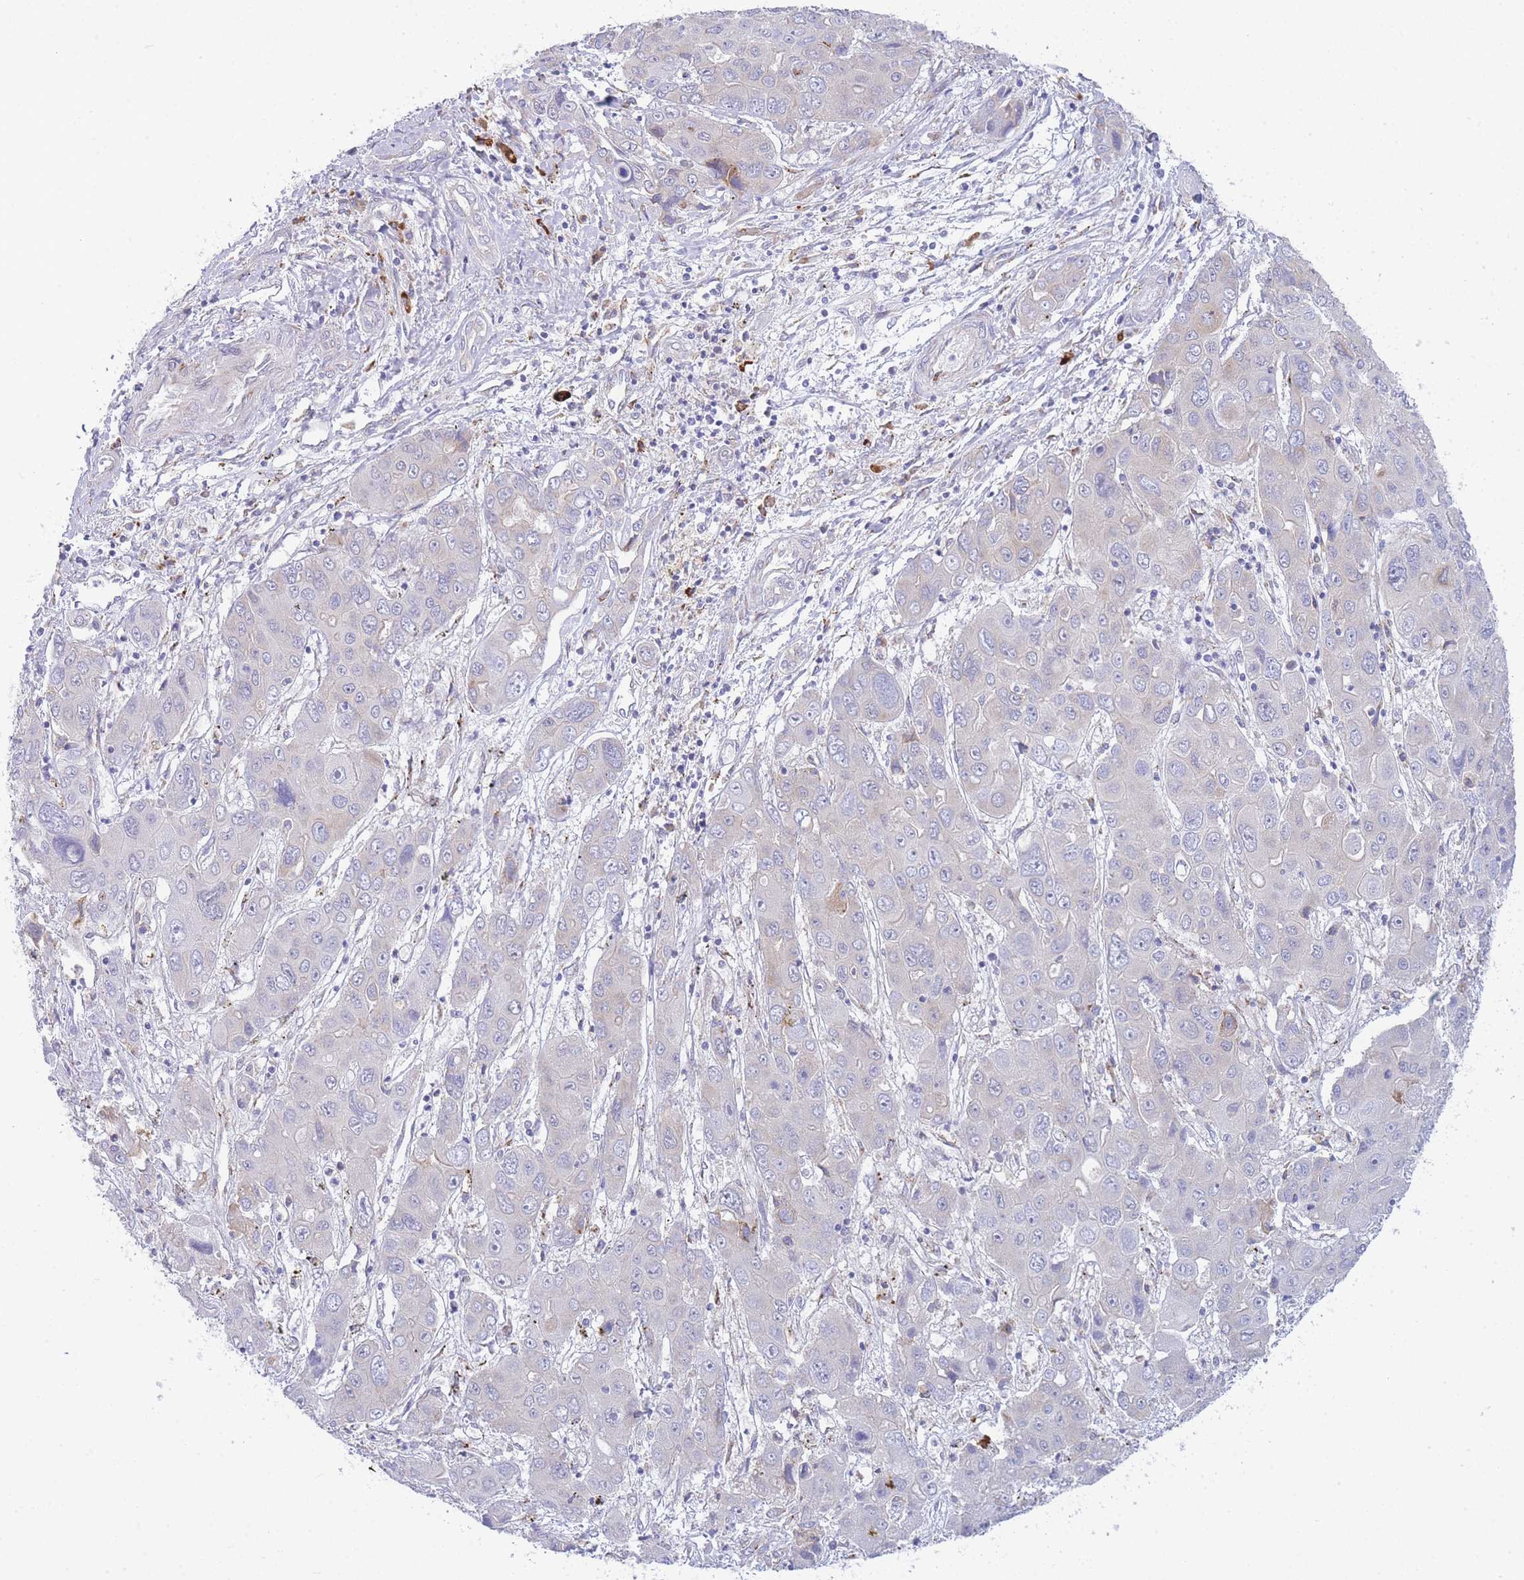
{"staining": {"intensity": "negative", "quantity": "none", "location": "none"}, "tissue": "liver cancer", "cell_type": "Tumor cells", "image_type": "cancer", "snomed": [{"axis": "morphology", "description": "Cholangiocarcinoma"}, {"axis": "topography", "description": "Liver"}], "caption": "There is no significant staining in tumor cells of liver cancer (cholangiocarcinoma).", "gene": "ZNF510", "patient": {"sex": "male", "age": 67}}